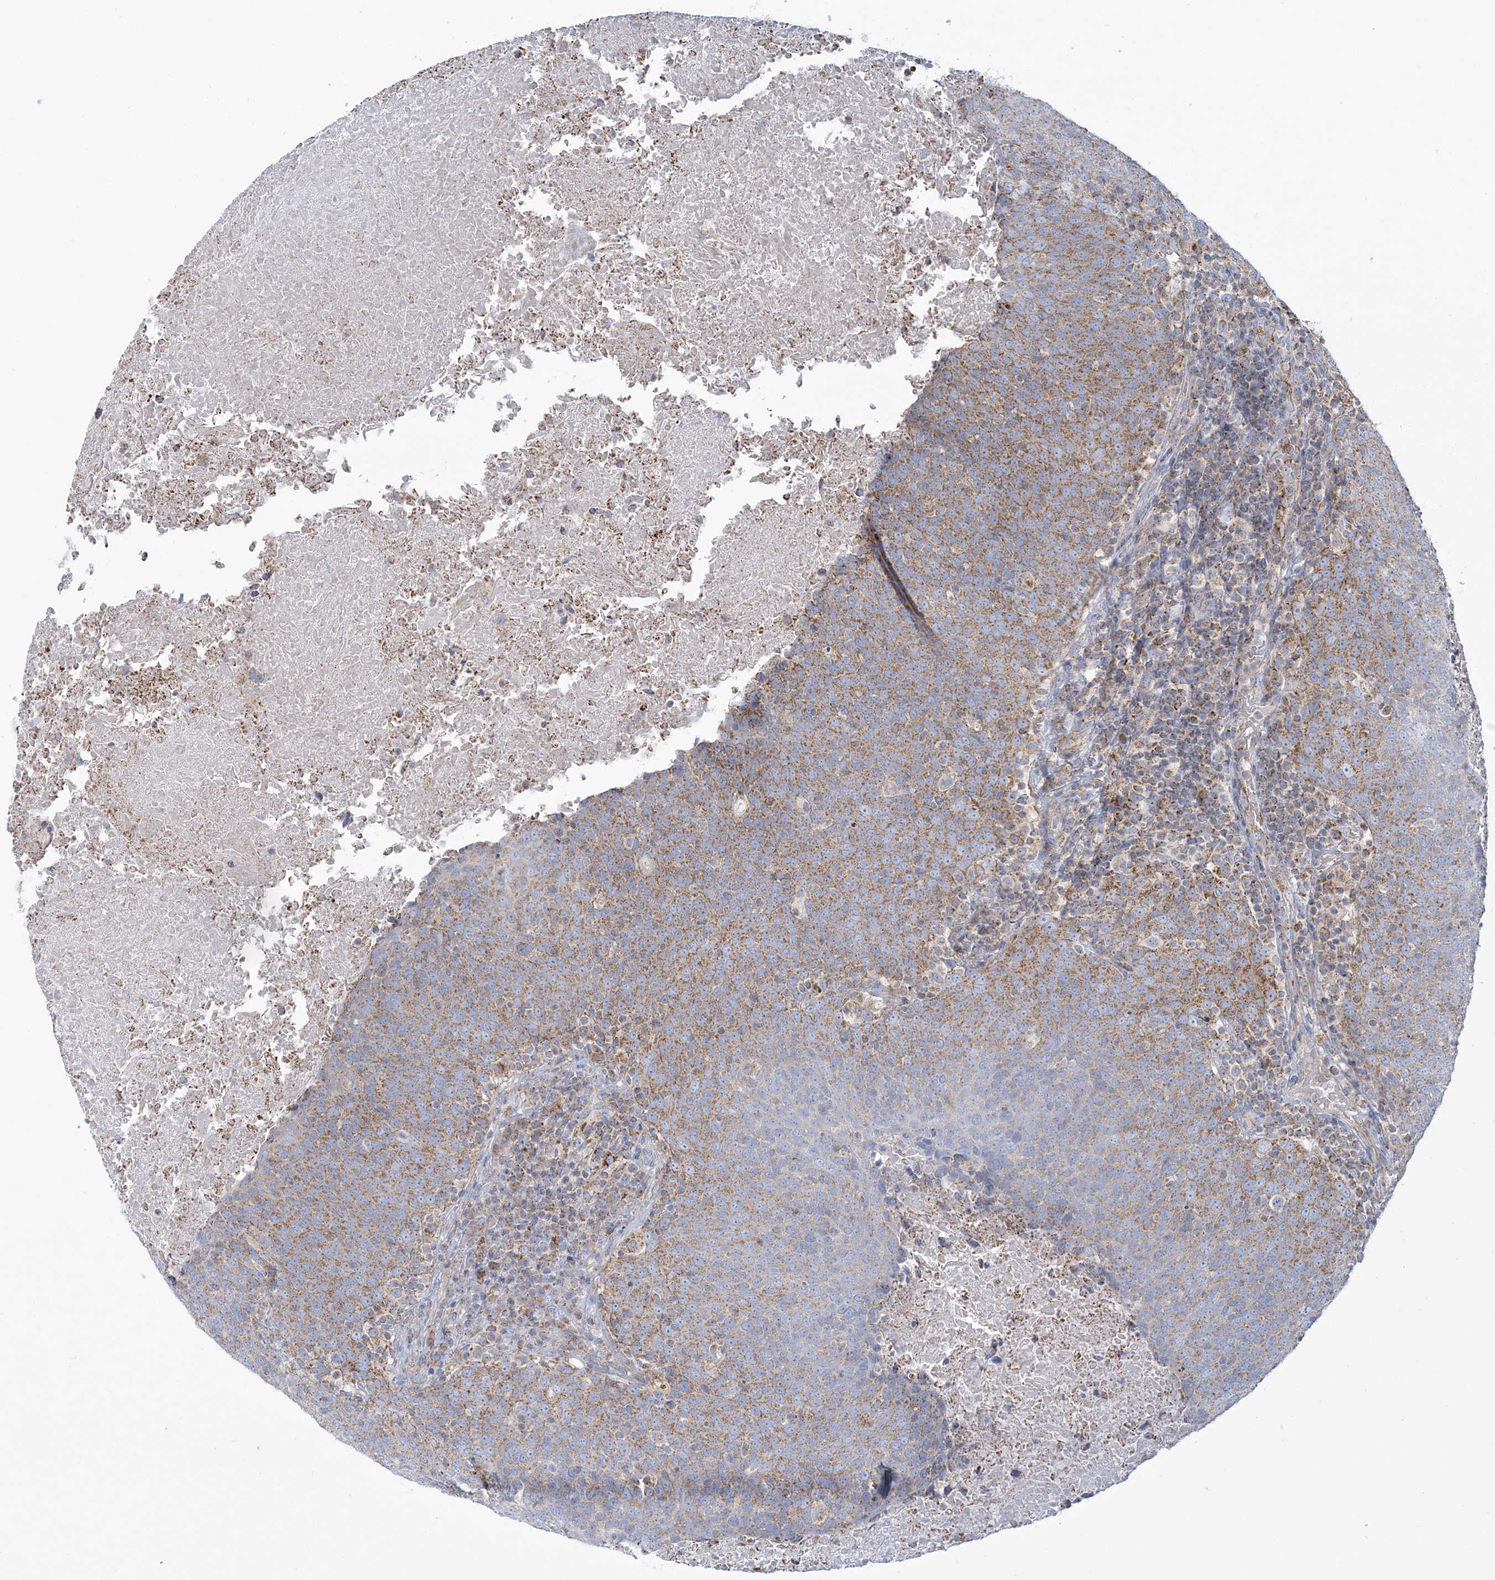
{"staining": {"intensity": "moderate", "quantity": "25%-75%", "location": "cytoplasmic/membranous"}, "tissue": "head and neck cancer", "cell_type": "Tumor cells", "image_type": "cancer", "snomed": [{"axis": "morphology", "description": "Squamous cell carcinoma, NOS"}, {"axis": "morphology", "description": "Squamous cell carcinoma, metastatic, NOS"}, {"axis": "topography", "description": "Lymph node"}, {"axis": "topography", "description": "Head-Neck"}], "caption": "This photomicrograph demonstrates immunohistochemistry (IHC) staining of head and neck cancer, with medium moderate cytoplasmic/membranous expression in approximately 25%-75% of tumor cells.", "gene": "TBC1D14", "patient": {"sex": "male", "age": 62}}